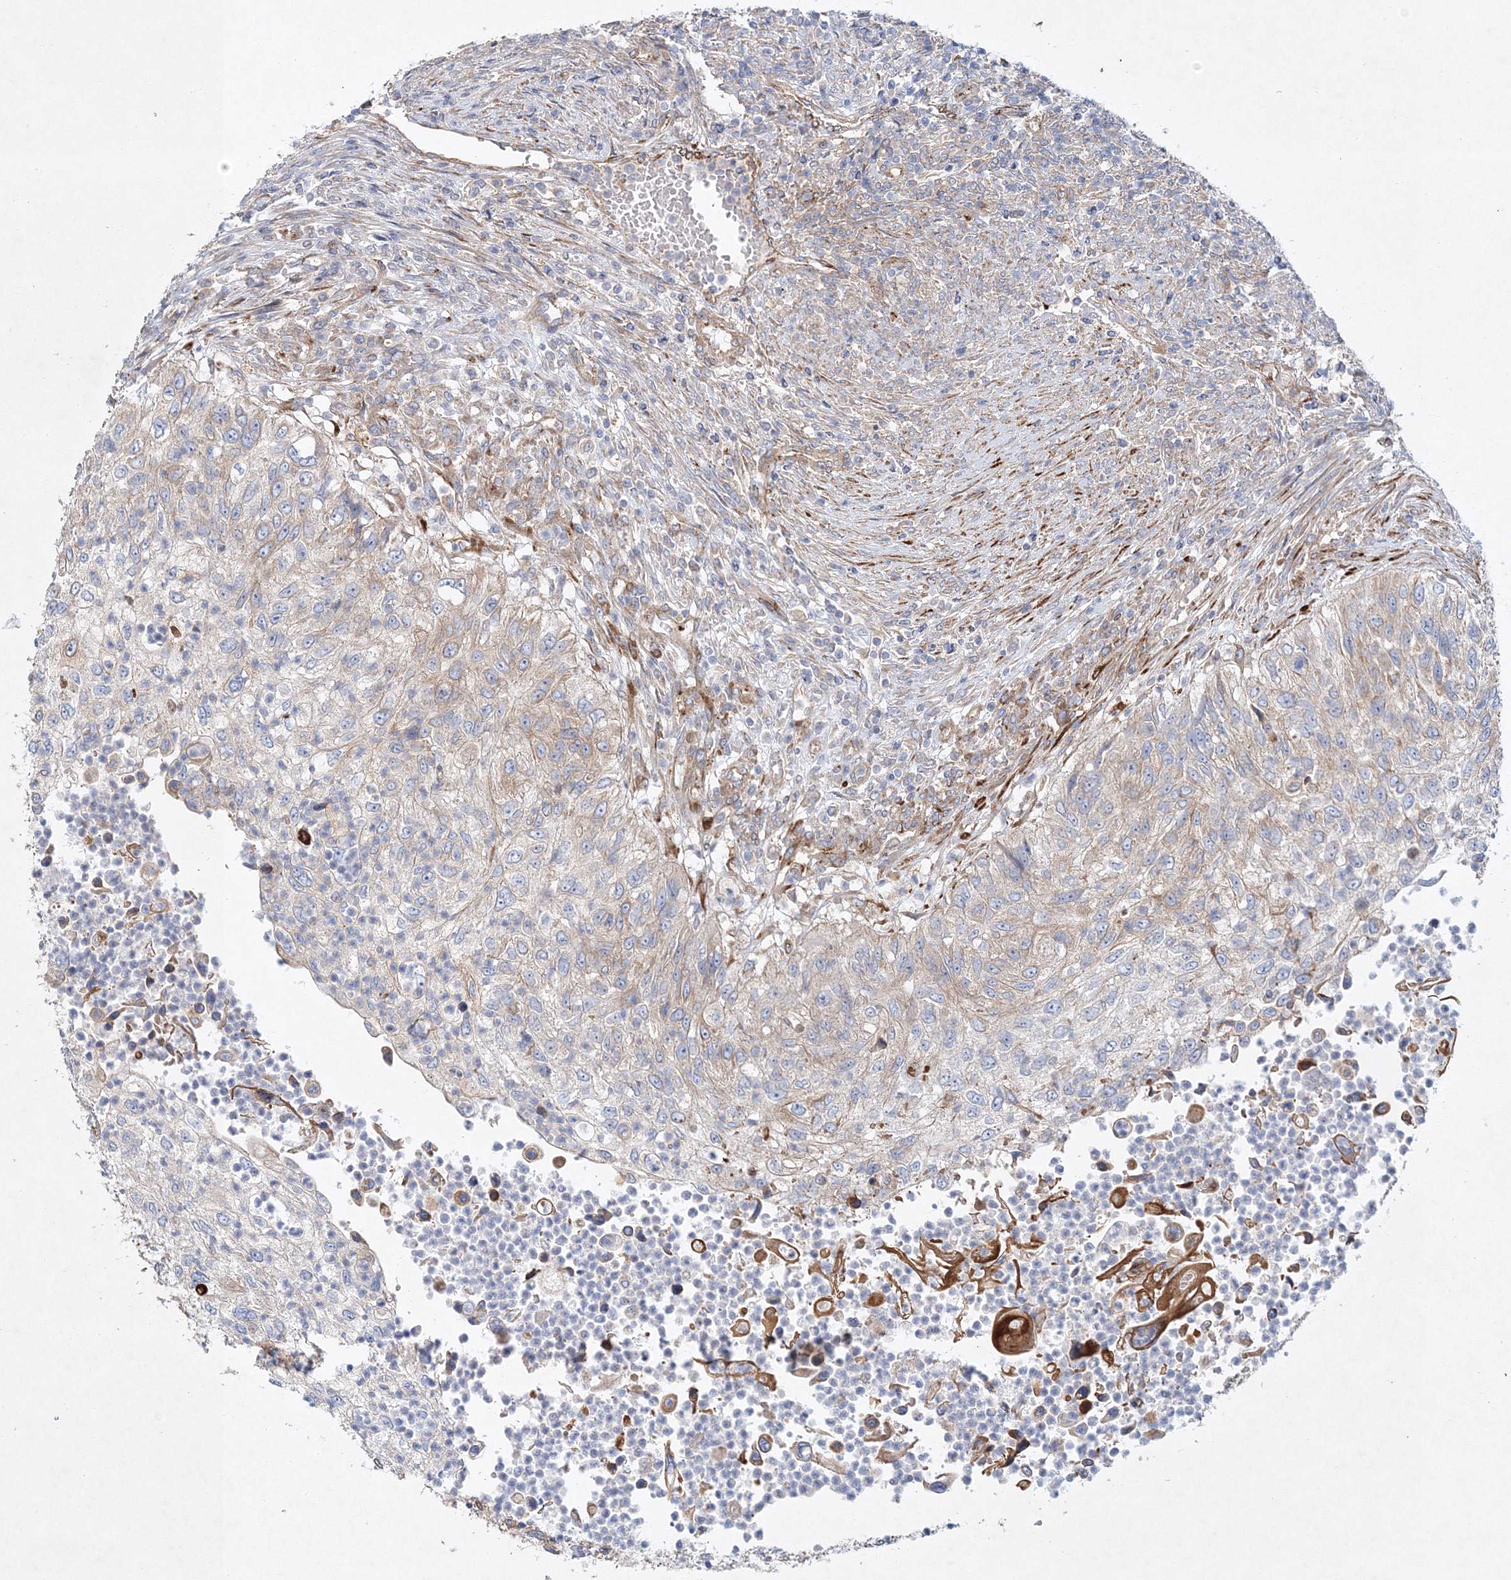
{"staining": {"intensity": "weak", "quantity": "<25%", "location": "cytoplasmic/membranous"}, "tissue": "urothelial cancer", "cell_type": "Tumor cells", "image_type": "cancer", "snomed": [{"axis": "morphology", "description": "Urothelial carcinoma, High grade"}, {"axis": "topography", "description": "Urinary bladder"}], "caption": "Tumor cells show no significant protein expression in urothelial carcinoma (high-grade). (DAB IHC visualized using brightfield microscopy, high magnification).", "gene": "ZFYVE16", "patient": {"sex": "female", "age": 60}}